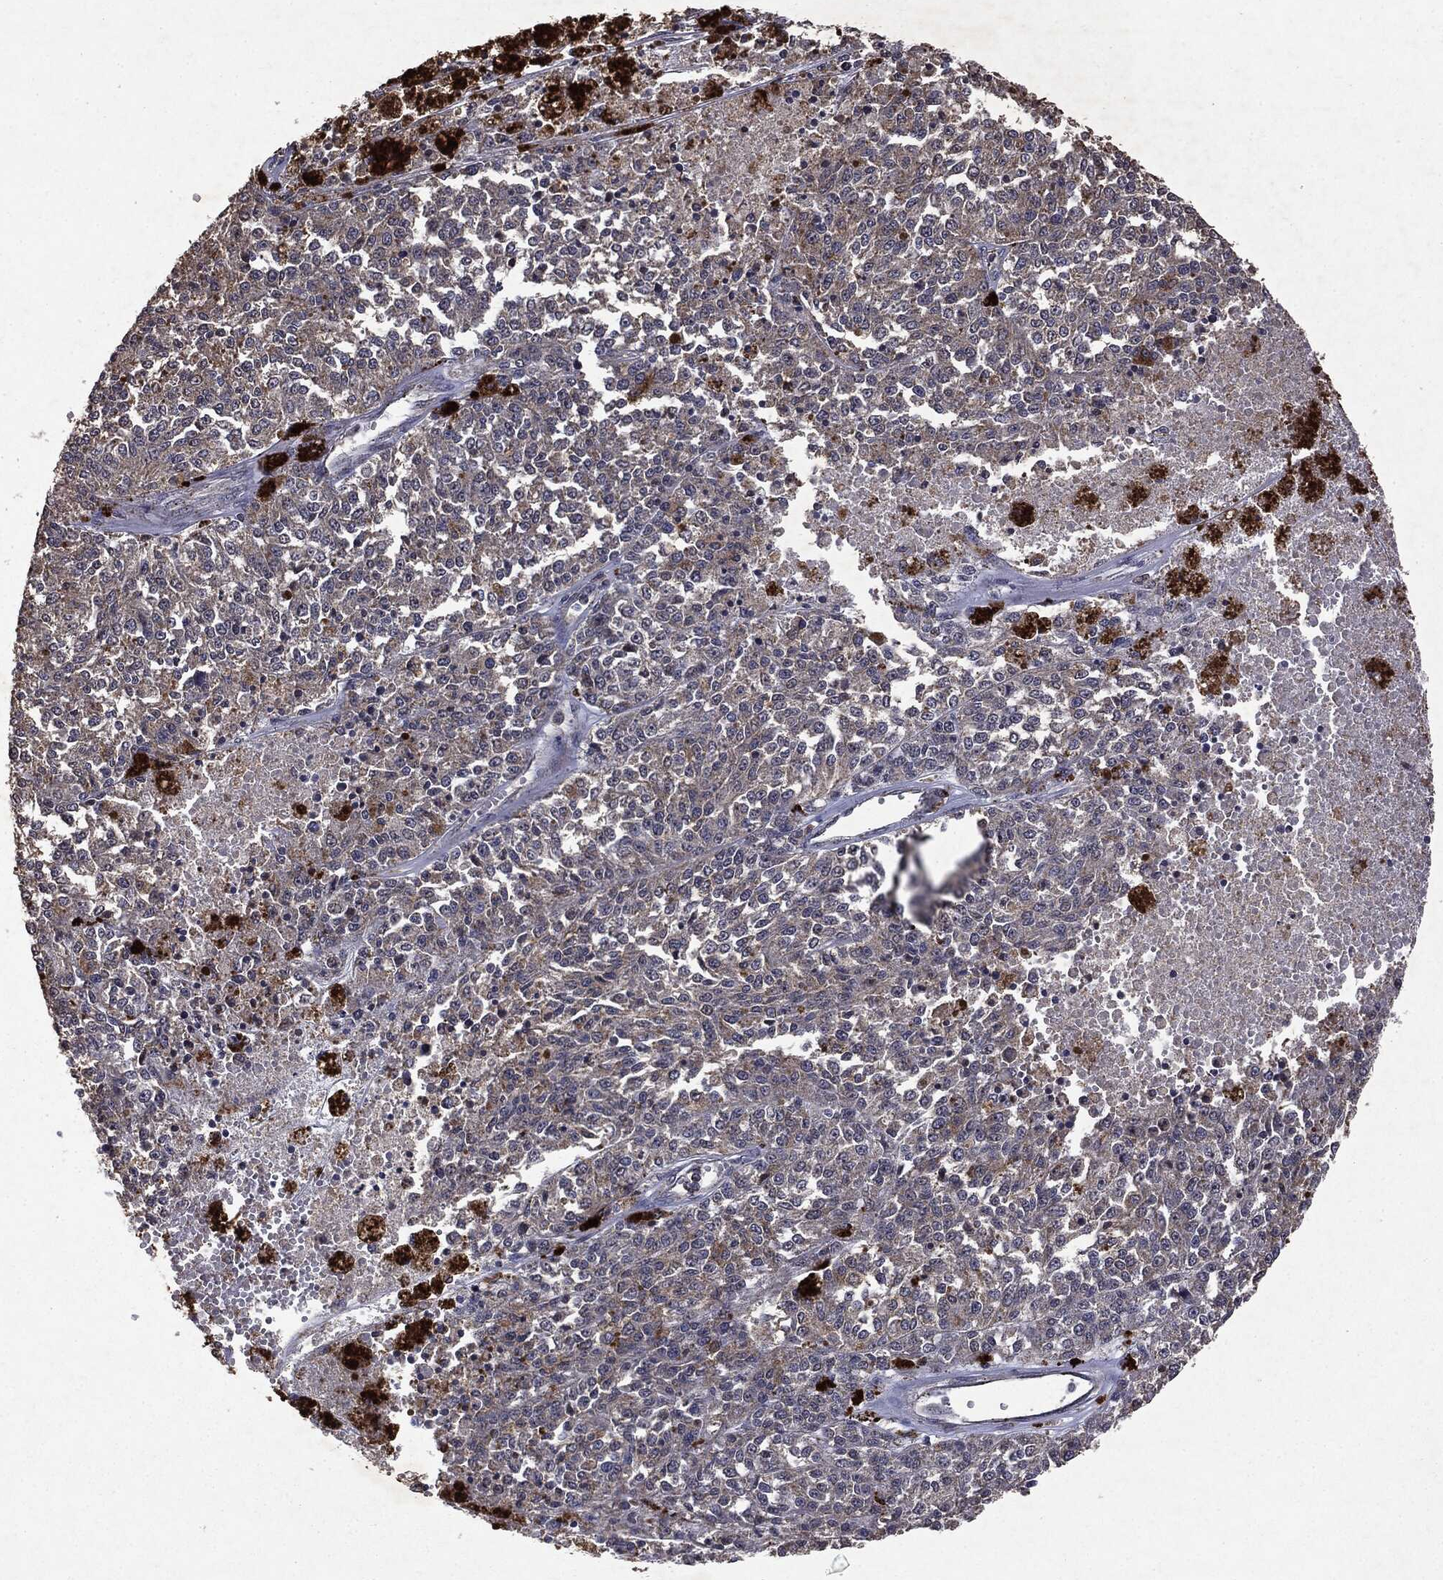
{"staining": {"intensity": "negative", "quantity": "none", "location": "none"}, "tissue": "melanoma", "cell_type": "Tumor cells", "image_type": "cancer", "snomed": [{"axis": "morphology", "description": "Malignant melanoma, Metastatic site"}, {"axis": "topography", "description": "Lymph node"}], "caption": "A high-resolution micrograph shows immunohistochemistry staining of malignant melanoma (metastatic site), which exhibits no significant positivity in tumor cells.", "gene": "PTEN", "patient": {"sex": "female", "age": 64}}